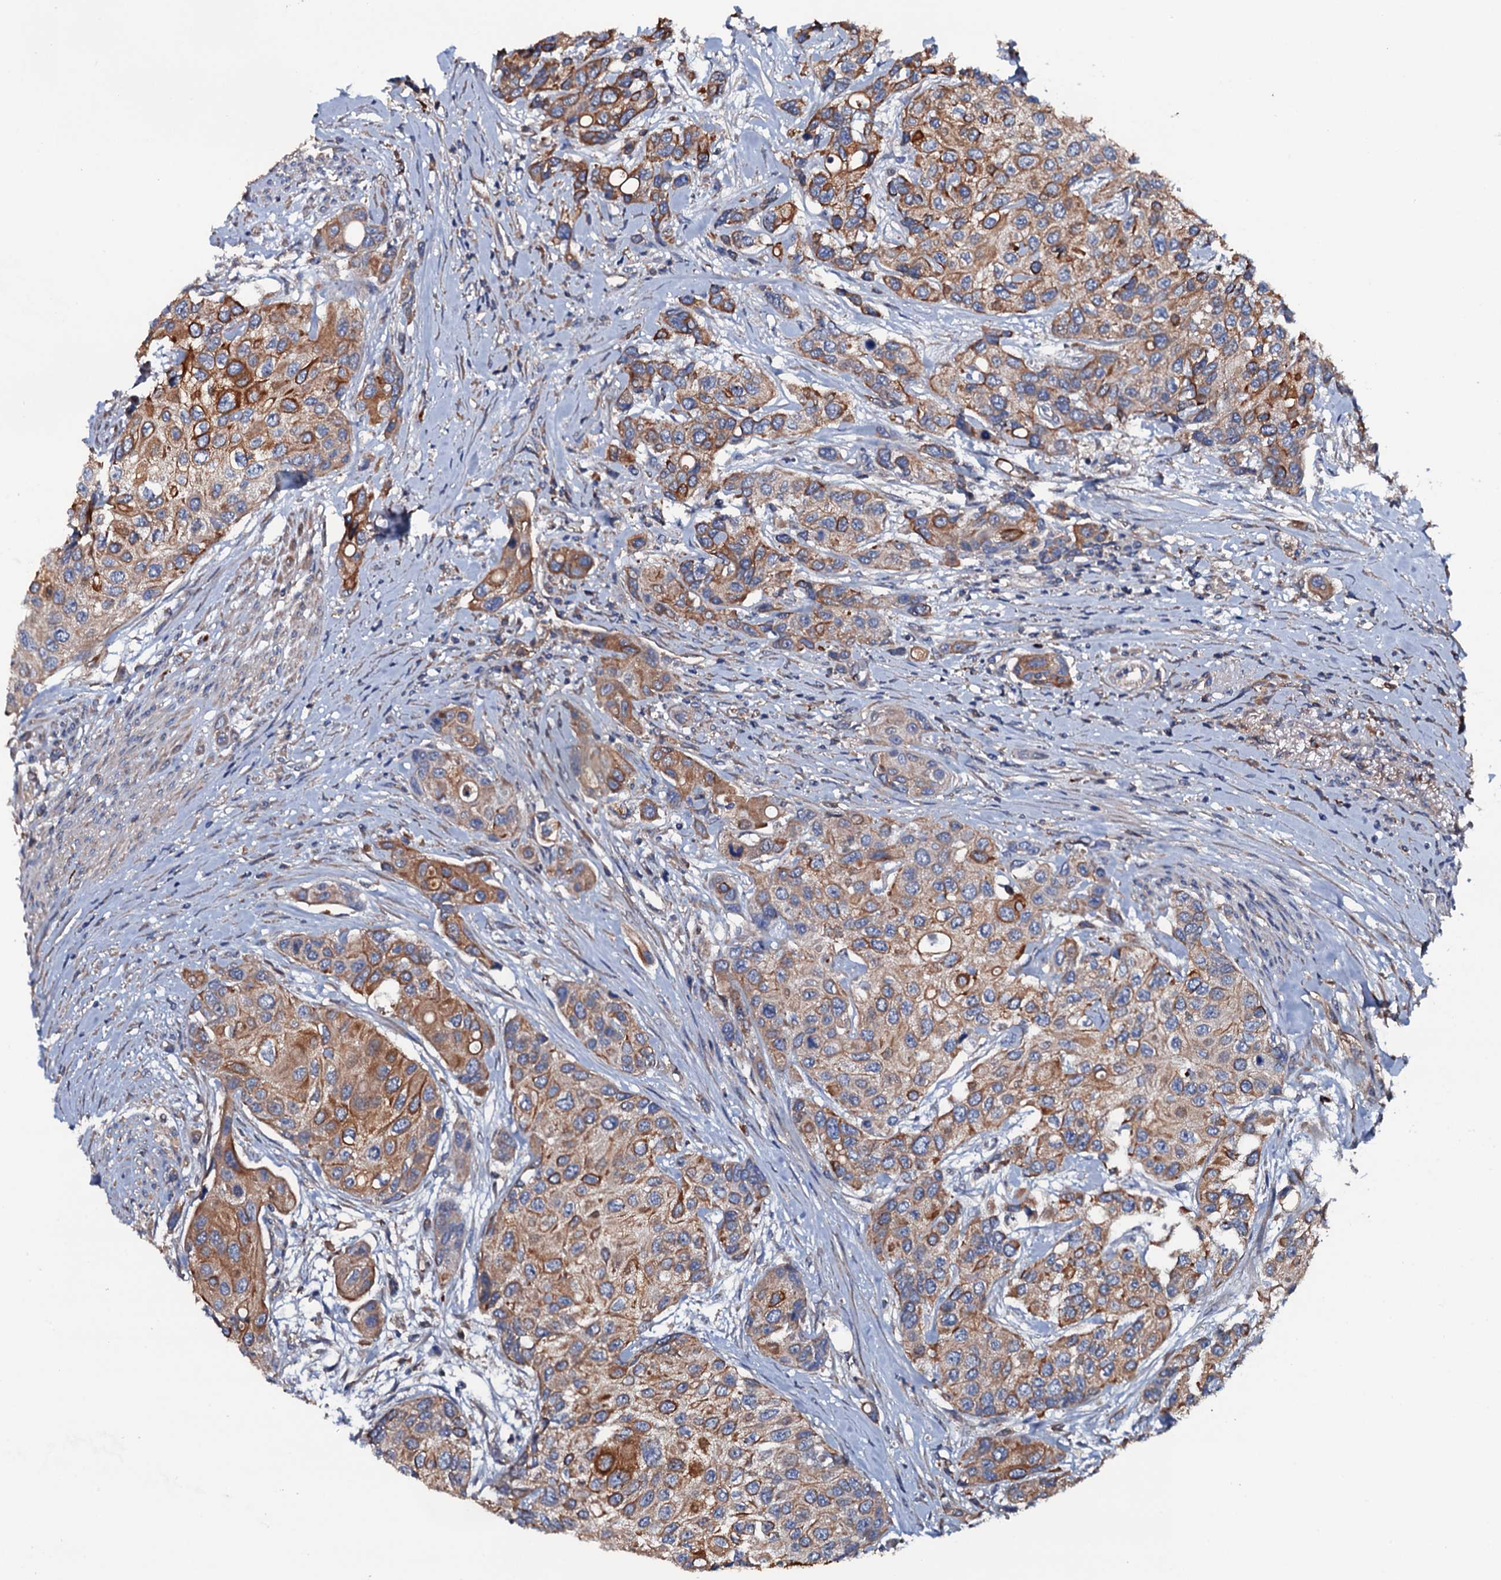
{"staining": {"intensity": "moderate", "quantity": ">75%", "location": "cytoplasmic/membranous"}, "tissue": "urothelial cancer", "cell_type": "Tumor cells", "image_type": "cancer", "snomed": [{"axis": "morphology", "description": "Normal tissue, NOS"}, {"axis": "morphology", "description": "Urothelial carcinoma, High grade"}, {"axis": "topography", "description": "Vascular tissue"}, {"axis": "topography", "description": "Urinary bladder"}], "caption": "A micrograph showing moderate cytoplasmic/membranous positivity in about >75% of tumor cells in urothelial cancer, as visualized by brown immunohistochemical staining.", "gene": "NEK1", "patient": {"sex": "female", "age": 56}}